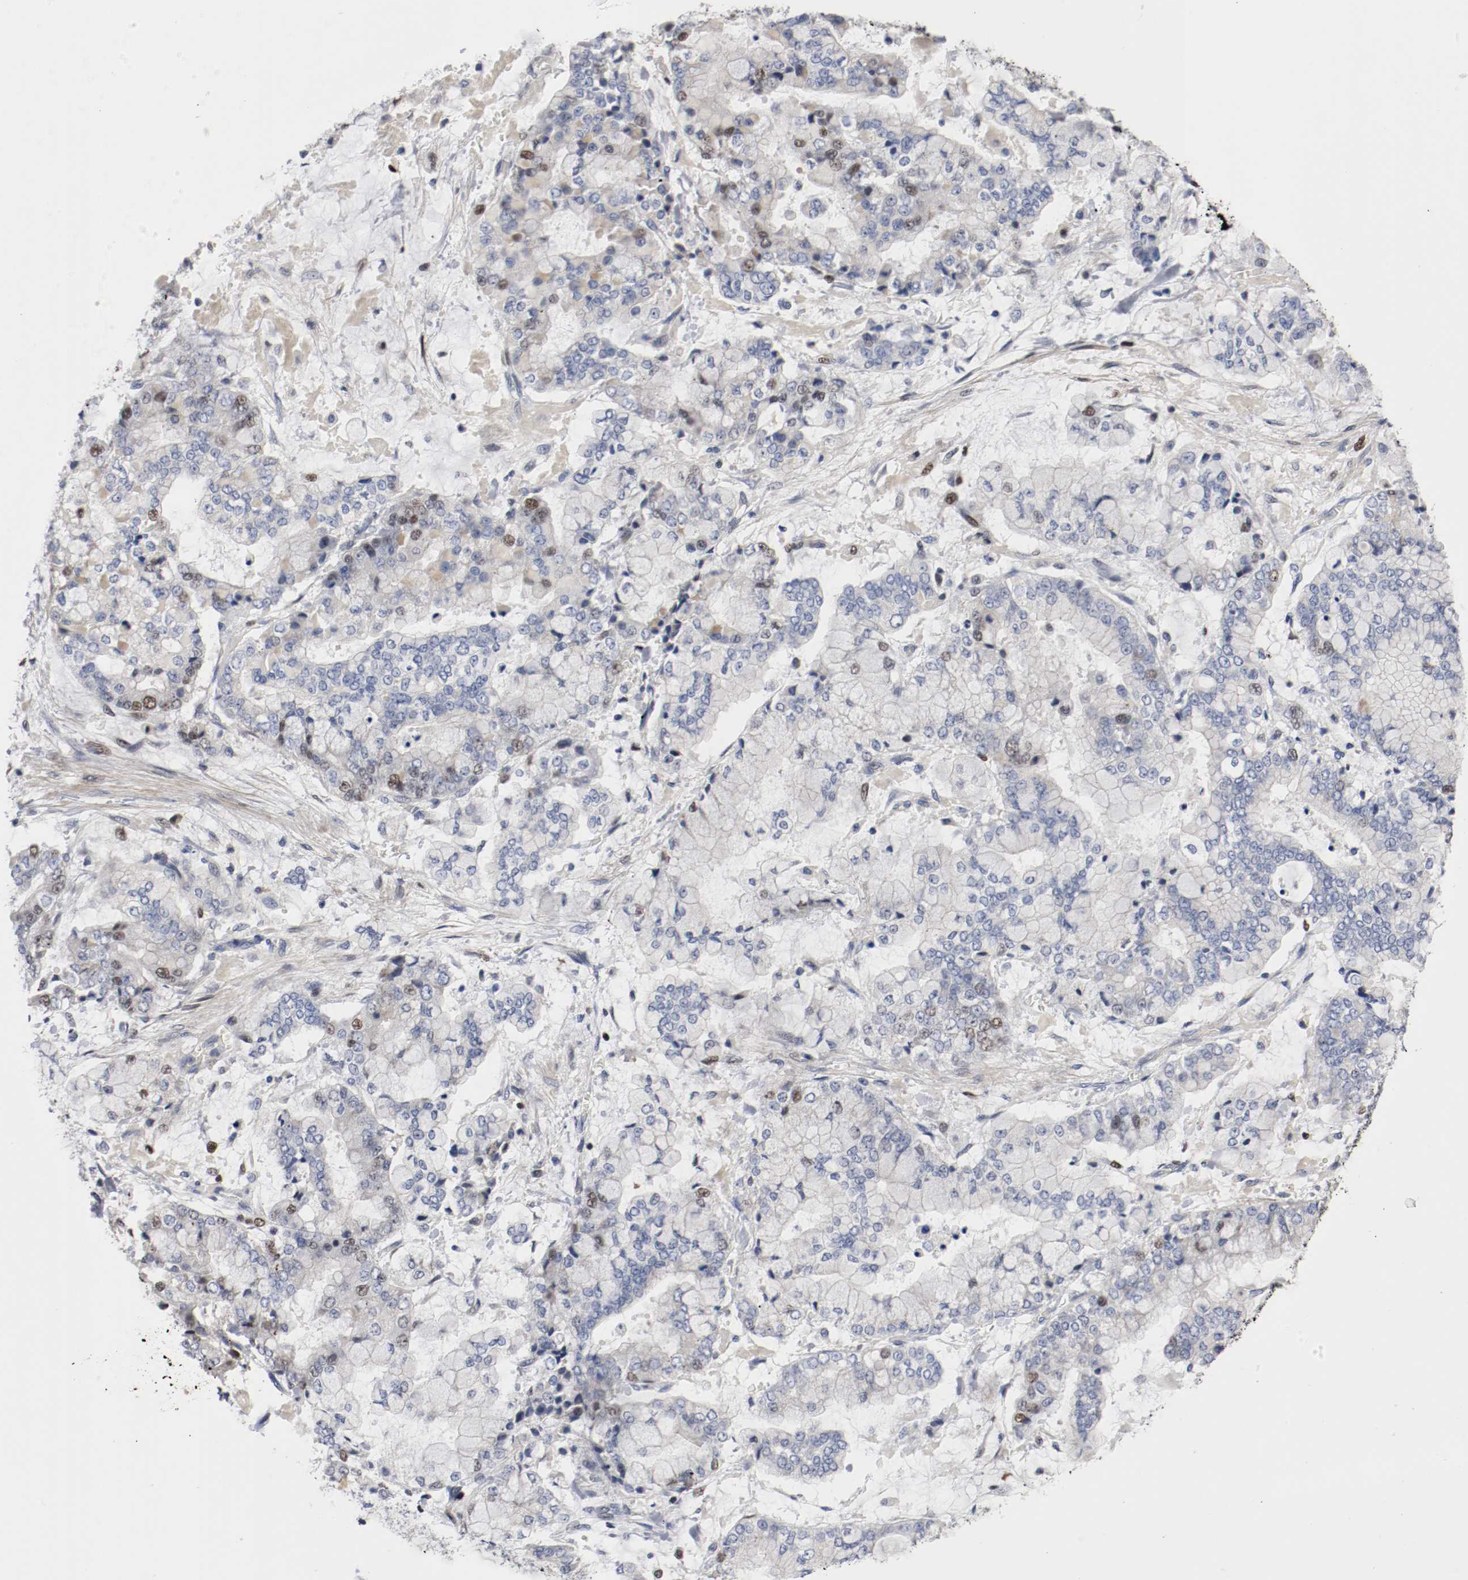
{"staining": {"intensity": "weak", "quantity": "<25%", "location": "nuclear"}, "tissue": "stomach cancer", "cell_type": "Tumor cells", "image_type": "cancer", "snomed": [{"axis": "morphology", "description": "Normal tissue, NOS"}, {"axis": "morphology", "description": "Adenocarcinoma, NOS"}, {"axis": "topography", "description": "Stomach, upper"}, {"axis": "topography", "description": "Stomach"}], "caption": "IHC image of neoplastic tissue: stomach cancer (adenocarcinoma) stained with DAB (3,3'-diaminobenzidine) demonstrates no significant protein staining in tumor cells.", "gene": "MCM6", "patient": {"sex": "male", "age": 76}}